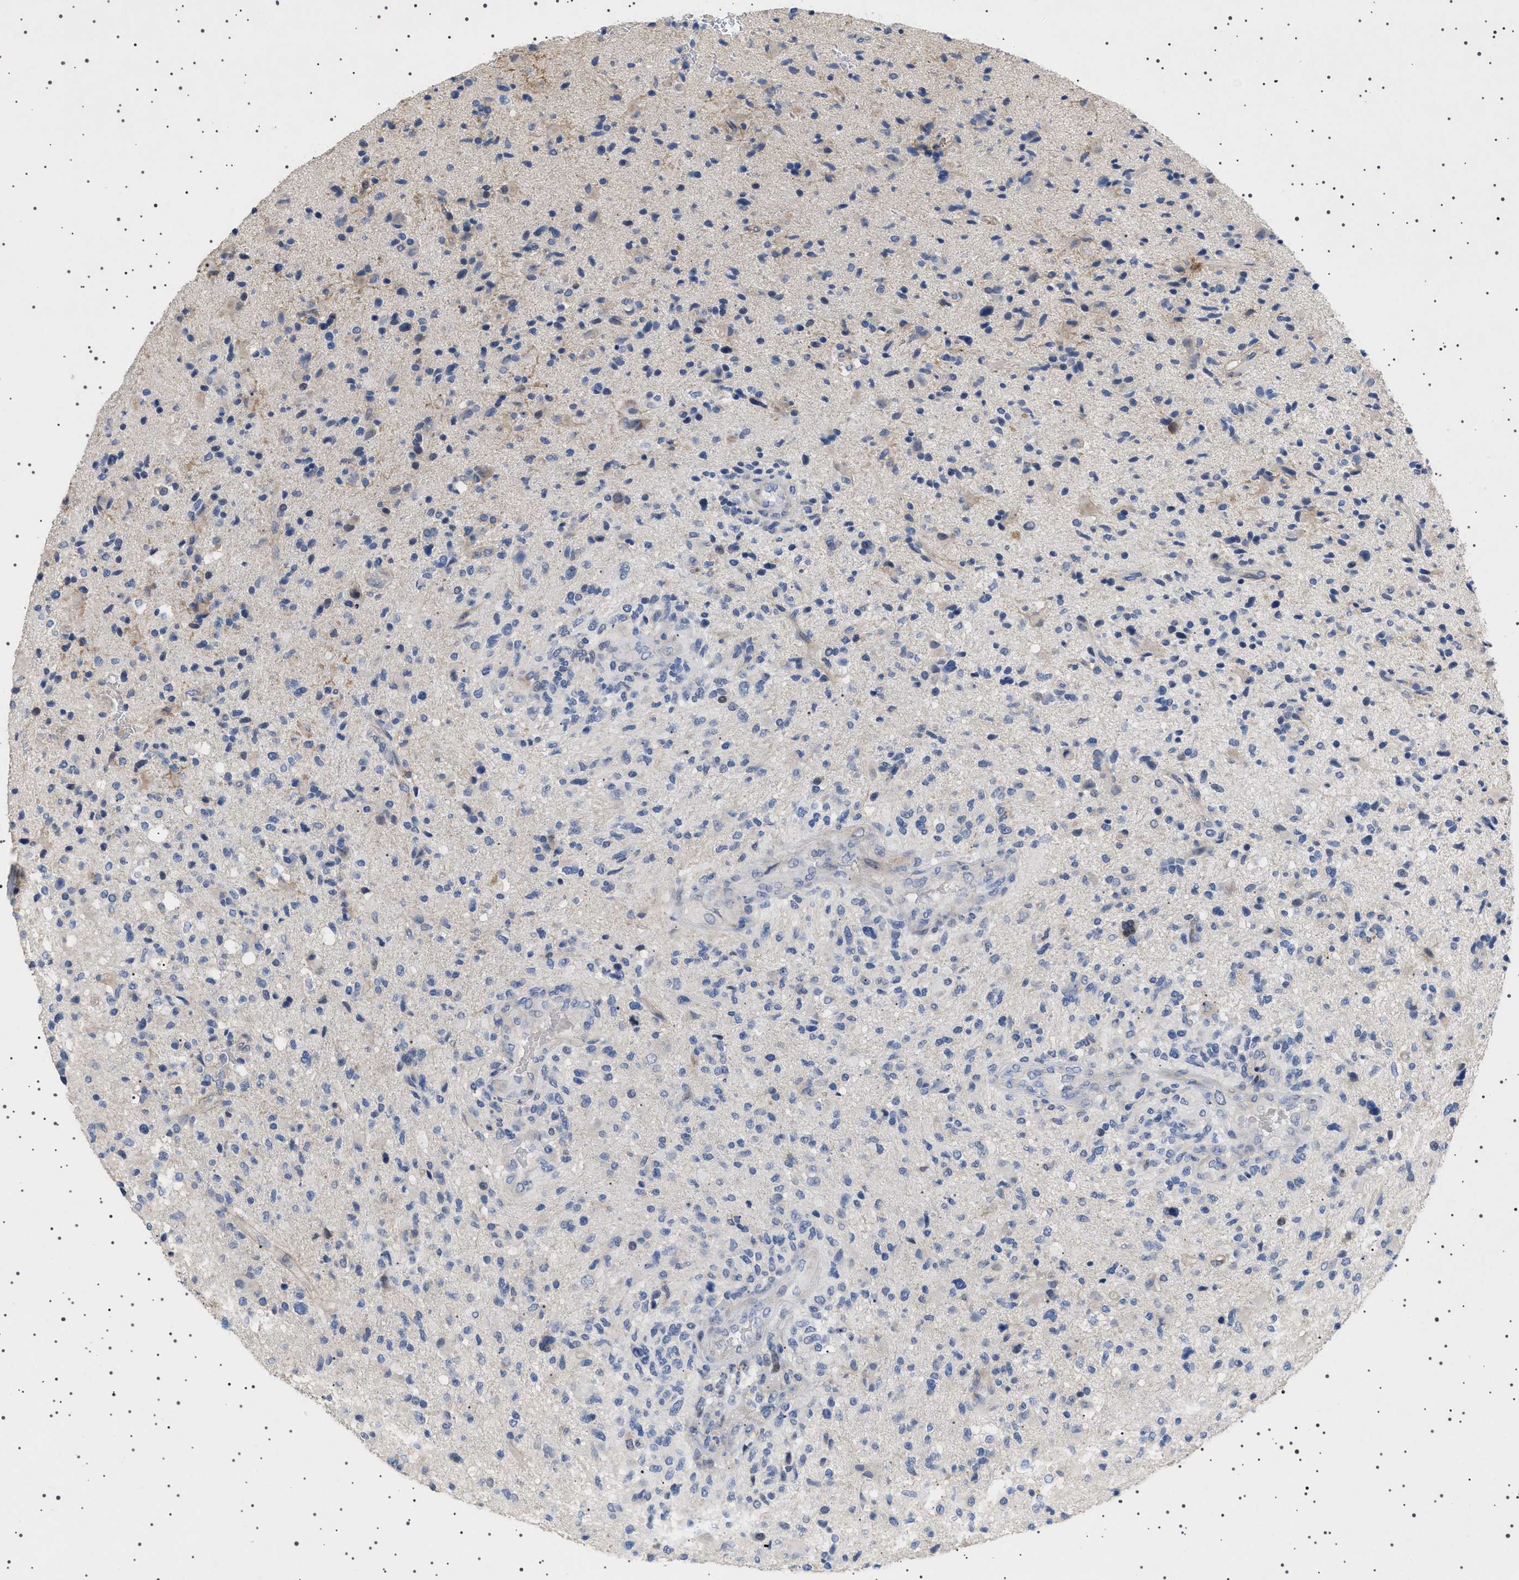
{"staining": {"intensity": "weak", "quantity": "<25%", "location": "cytoplasmic/membranous"}, "tissue": "glioma", "cell_type": "Tumor cells", "image_type": "cancer", "snomed": [{"axis": "morphology", "description": "Glioma, malignant, High grade"}, {"axis": "topography", "description": "Brain"}], "caption": "Immunohistochemistry (IHC) of malignant glioma (high-grade) shows no expression in tumor cells.", "gene": "HTR1A", "patient": {"sex": "male", "age": 72}}